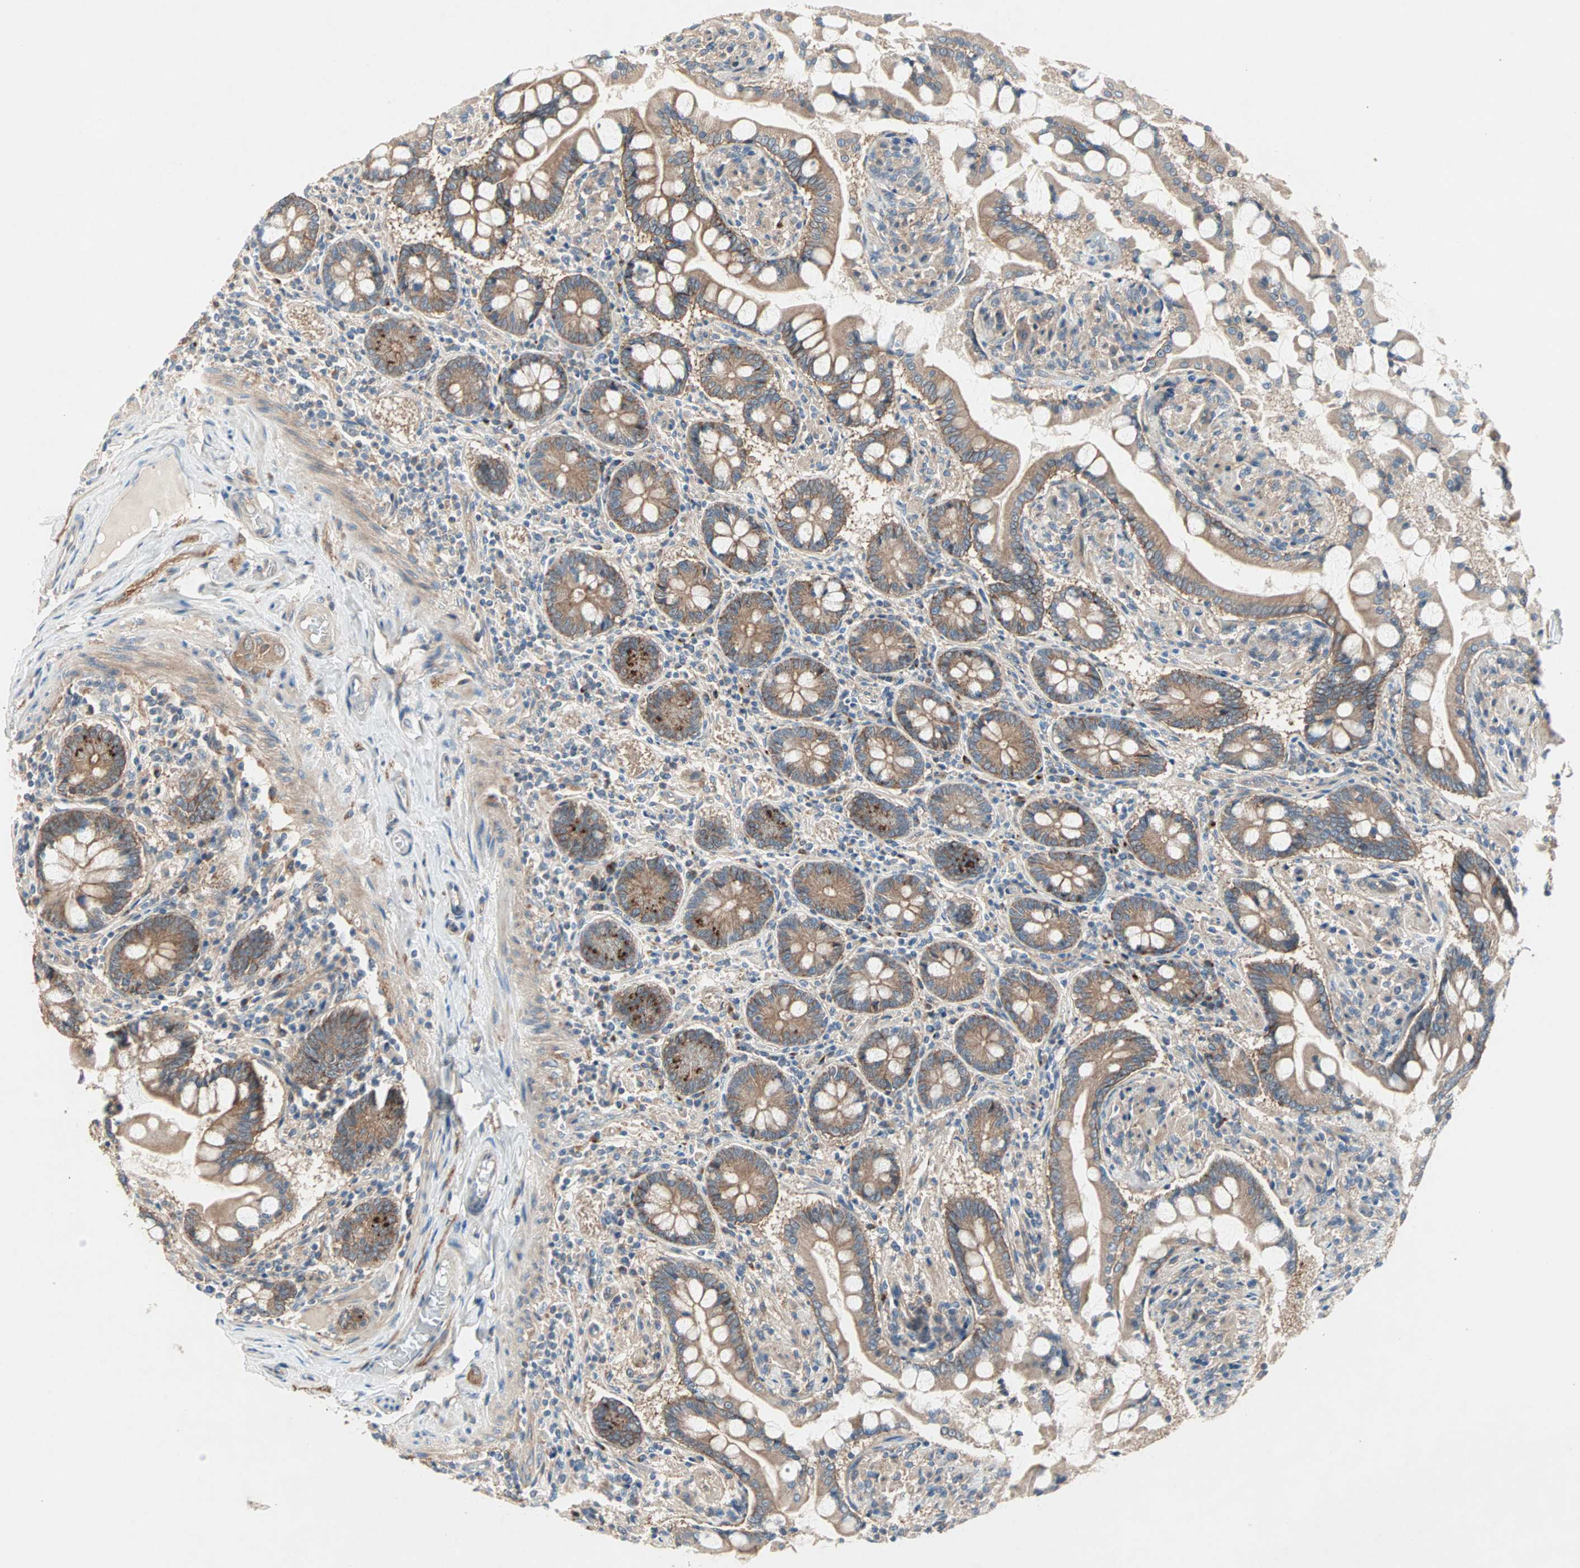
{"staining": {"intensity": "moderate", "quantity": ">75%", "location": "cytoplasmic/membranous"}, "tissue": "small intestine", "cell_type": "Glandular cells", "image_type": "normal", "snomed": [{"axis": "morphology", "description": "Normal tissue, NOS"}, {"axis": "topography", "description": "Small intestine"}], "caption": "A medium amount of moderate cytoplasmic/membranous positivity is seen in approximately >75% of glandular cells in normal small intestine.", "gene": "PDE8A", "patient": {"sex": "male", "age": 41}}